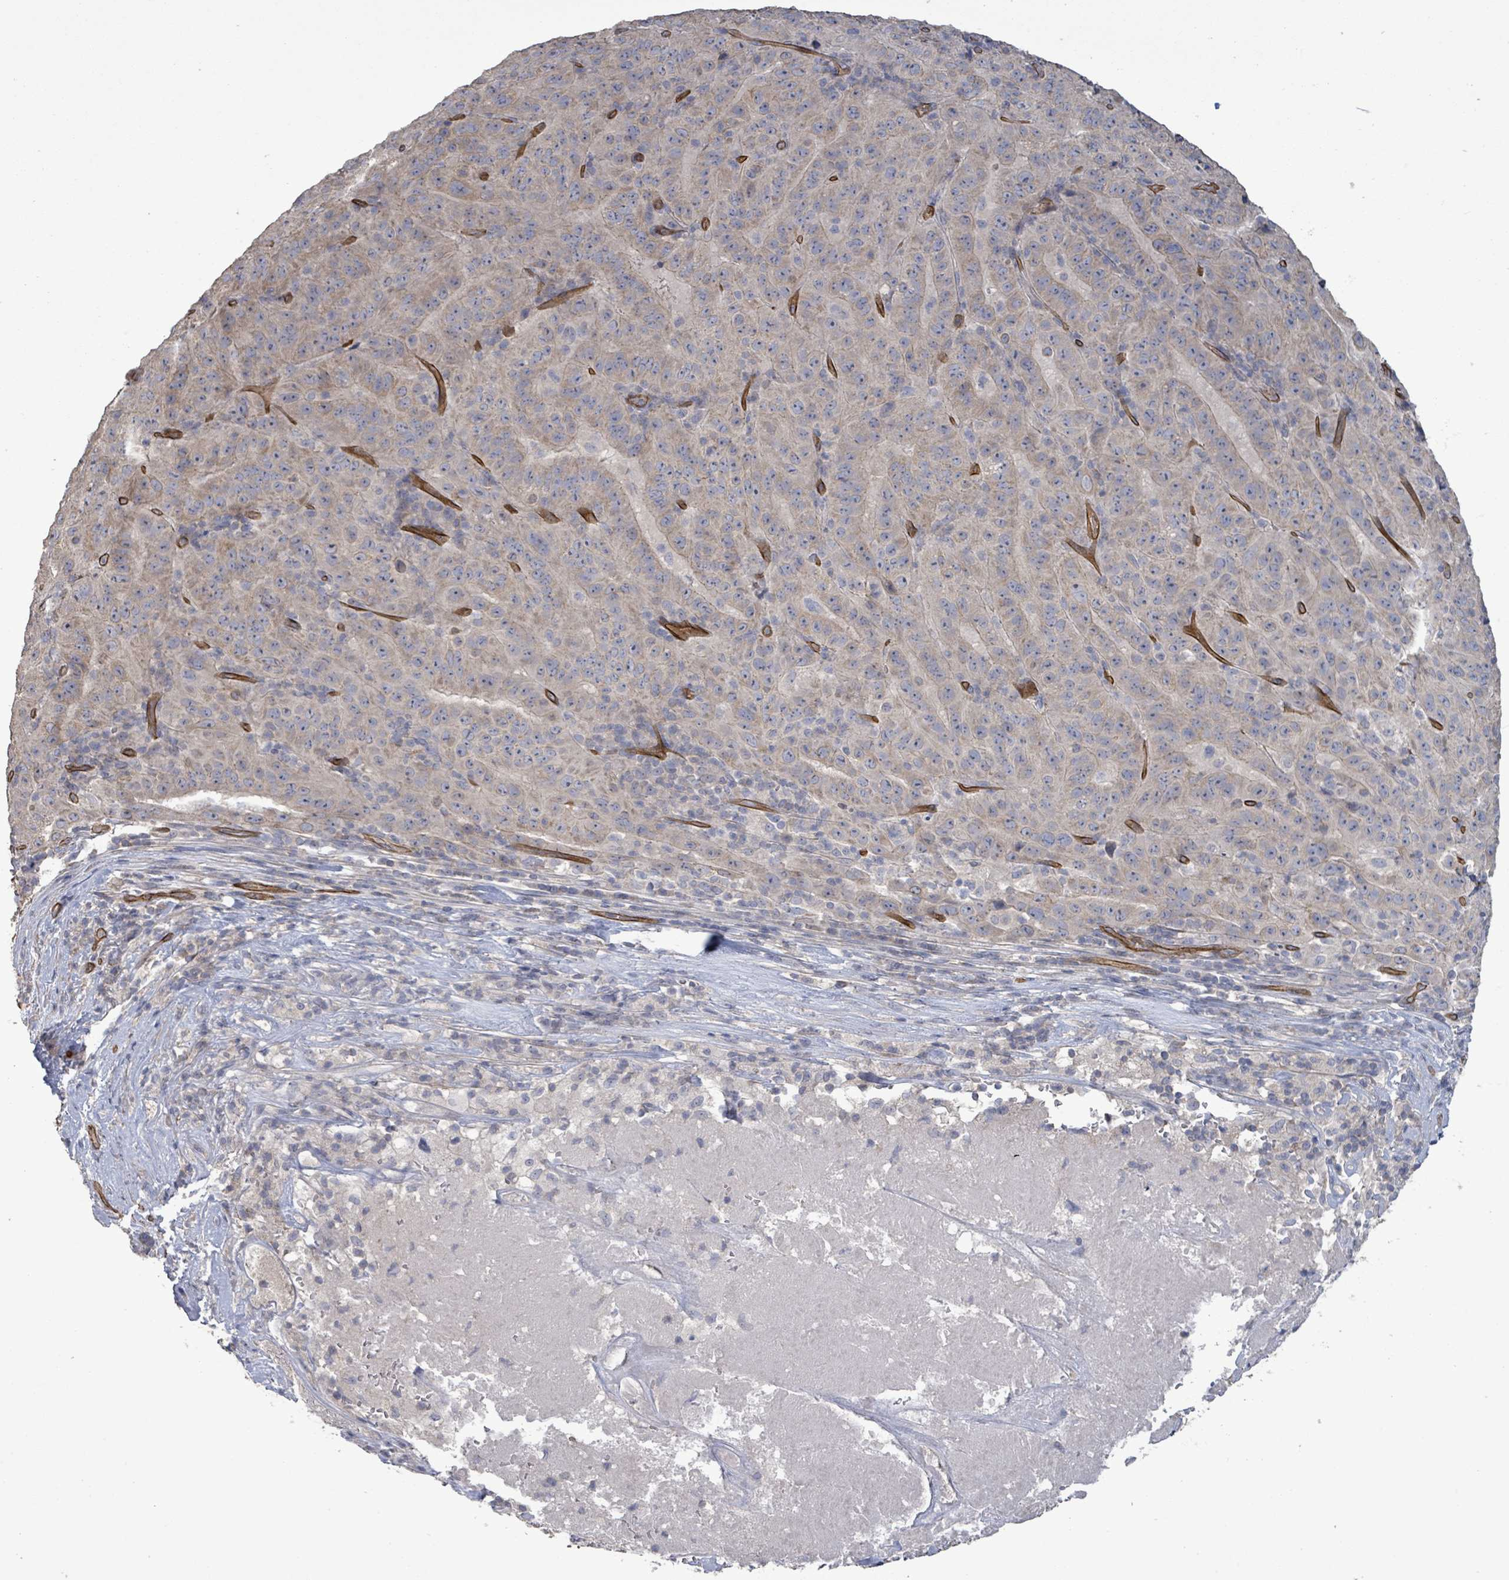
{"staining": {"intensity": "weak", "quantity": "25%-75%", "location": "cytoplasmic/membranous"}, "tissue": "pancreatic cancer", "cell_type": "Tumor cells", "image_type": "cancer", "snomed": [{"axis": "morphology", "description": "Adenocarcinoma, NOS"}, {"axis": "topography", "description": "Pancreas"}], "caption": "Pancreatic cancer stained for a protein demonstrates weak cytoplasmic/membranous positivity in tumor cells. The staining is performed using DAB (3,3'-diaminobenzidine) brown chromogen to label protein expression. The nuclei are counter-stained blue using hematoxylin.", "gene": "KANK3", "patient": {"sex": "male", "age": 63}}